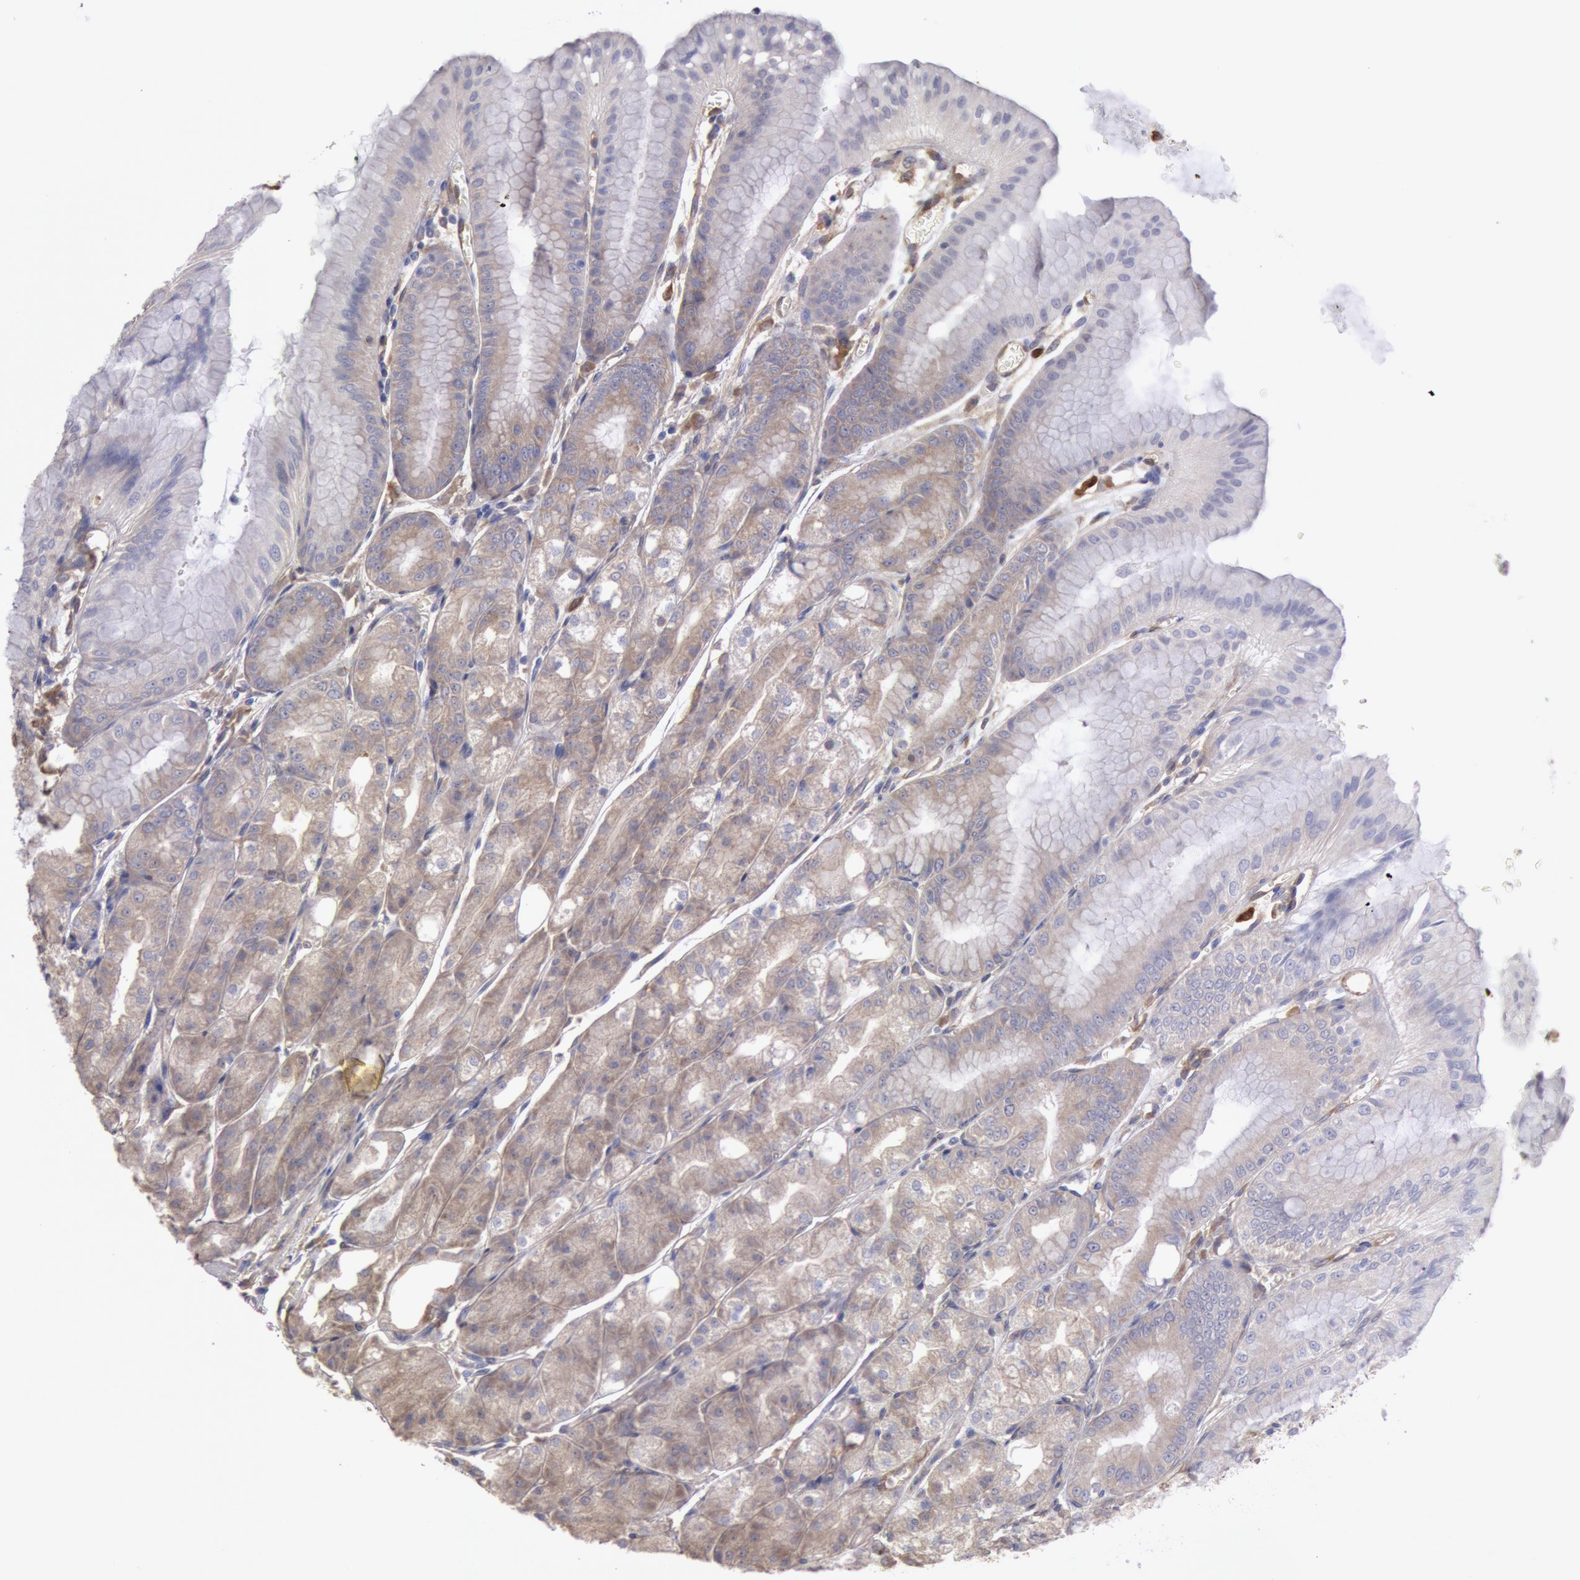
{"staining": {"intensity": "weak", "quantity": "25%-75%", "location": "cytoplasmic/membranous"}, "tissue": "stomach", "cell_type": "Glandular cells", "image_type": "normal", "snomed": [{"axis": "morphology", "description": "Normal tissue, NOS"}, {"axis": "topography", "description": "Stomach, lower"}], "caption": "IHC image of normal stomach: stomach stained using immunohistochemistry reveals low levels of weak protein expression localized specifically in the cytoplasmic/membranous of glandular cells, appearing as a cytoplasmic/membranous brown color.", "gene": "CCDC50", "patient": {"sex": "male", "age": 71}}